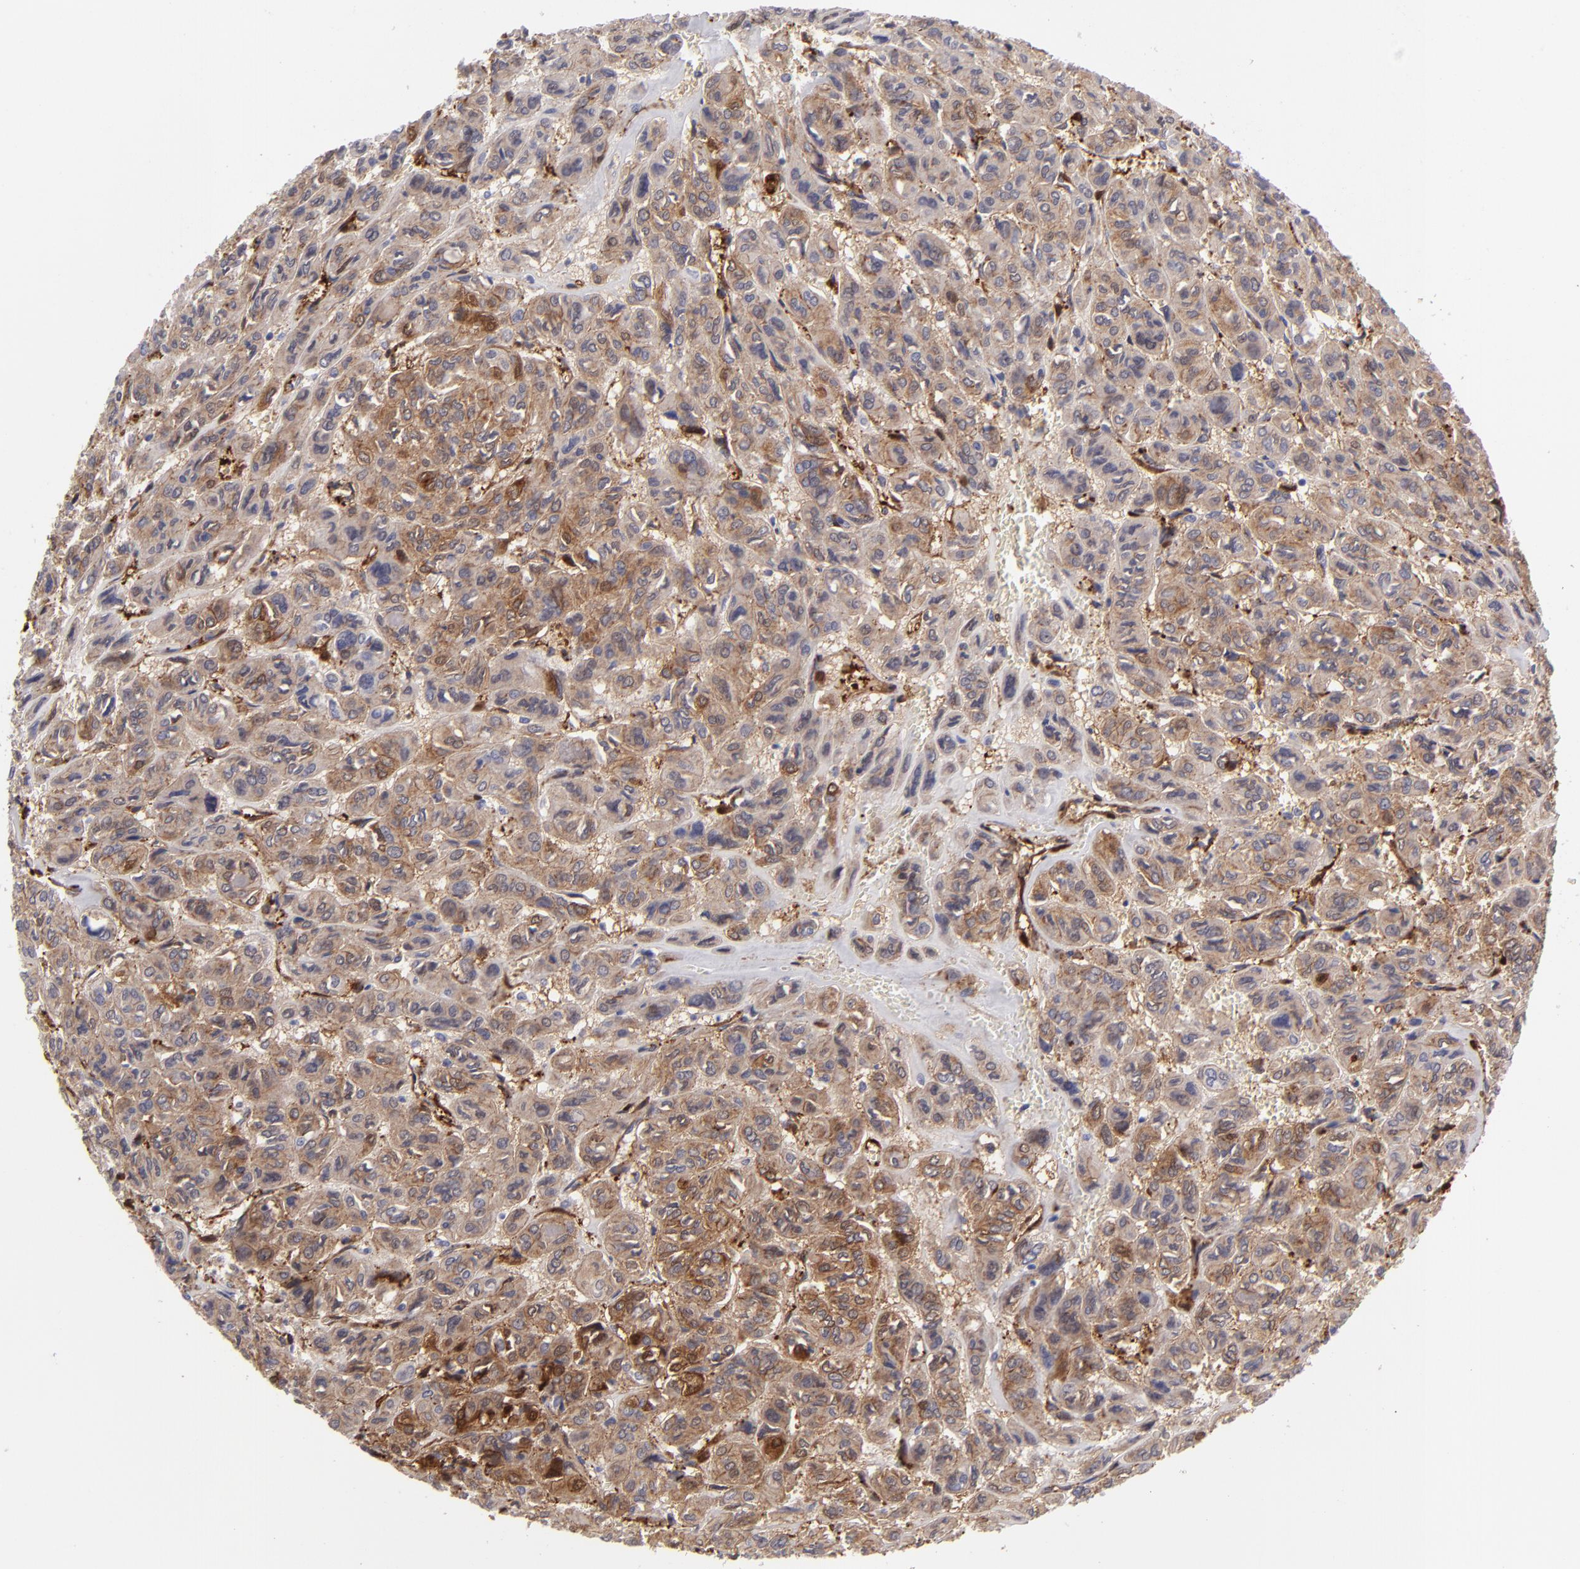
{"staining": {"intensity": "moderate", "quantity": ">75%", "location": "cytoplasmic/membranous"}, "tissue": "thyroid cancer", "cell_type": "Tumor cells", "image_type": "cancer", "snomed": [{"axis": "morphology", "description": "Follicular adenoma carcinoma, NOS"}, {"axis": "topography", "description": "Thyroid gland"}], "caption": "Tumor cells reveal moderate cytoplasmic/membranous positivity in about >75% of cells in follicular adenoma carcinoma (thyroid).", "gene": "VCL", "patient": {"sex": "female", "age": 71}}